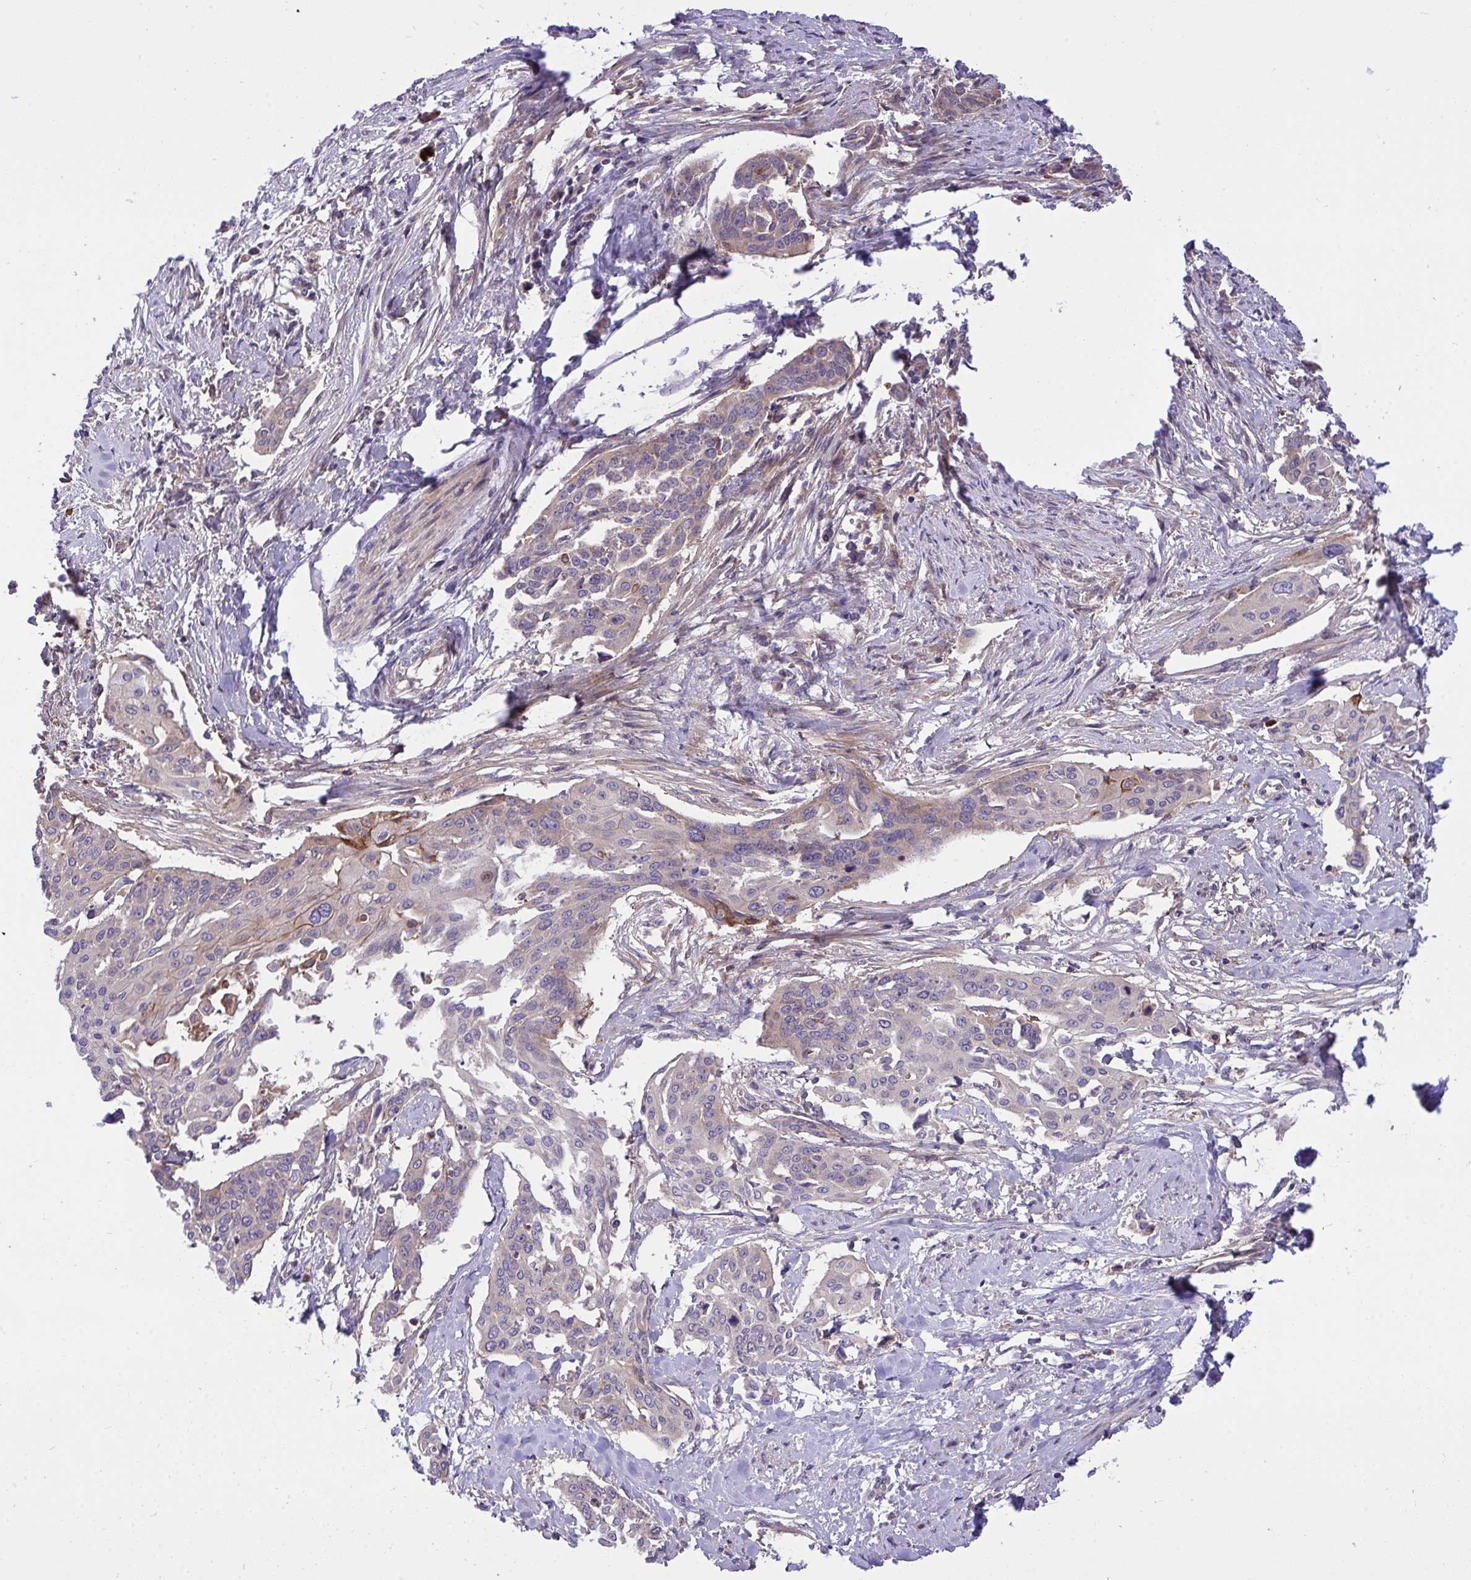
{"staining": {"intensity": "weak", "quantity": "<25%", "location": "cytoplasmic/membranous"}, "tissue": "cervical cancer", "cell_type": "Tumor cells", "image_type": "cancer", "snomed": [{"axis": "morphology", "description": "Squamous cell carcinoma, NOS"}, {"axis": "topography", "description": "Cervix"}], "caption": "Cervical squamous cell carcinoma was stained to show a protein in brown. There is no significant expression in tumor cells. (DAB IHC, high magnification).", "gene": "GRB14", "patient": {"sex": "female", "age": 44}}